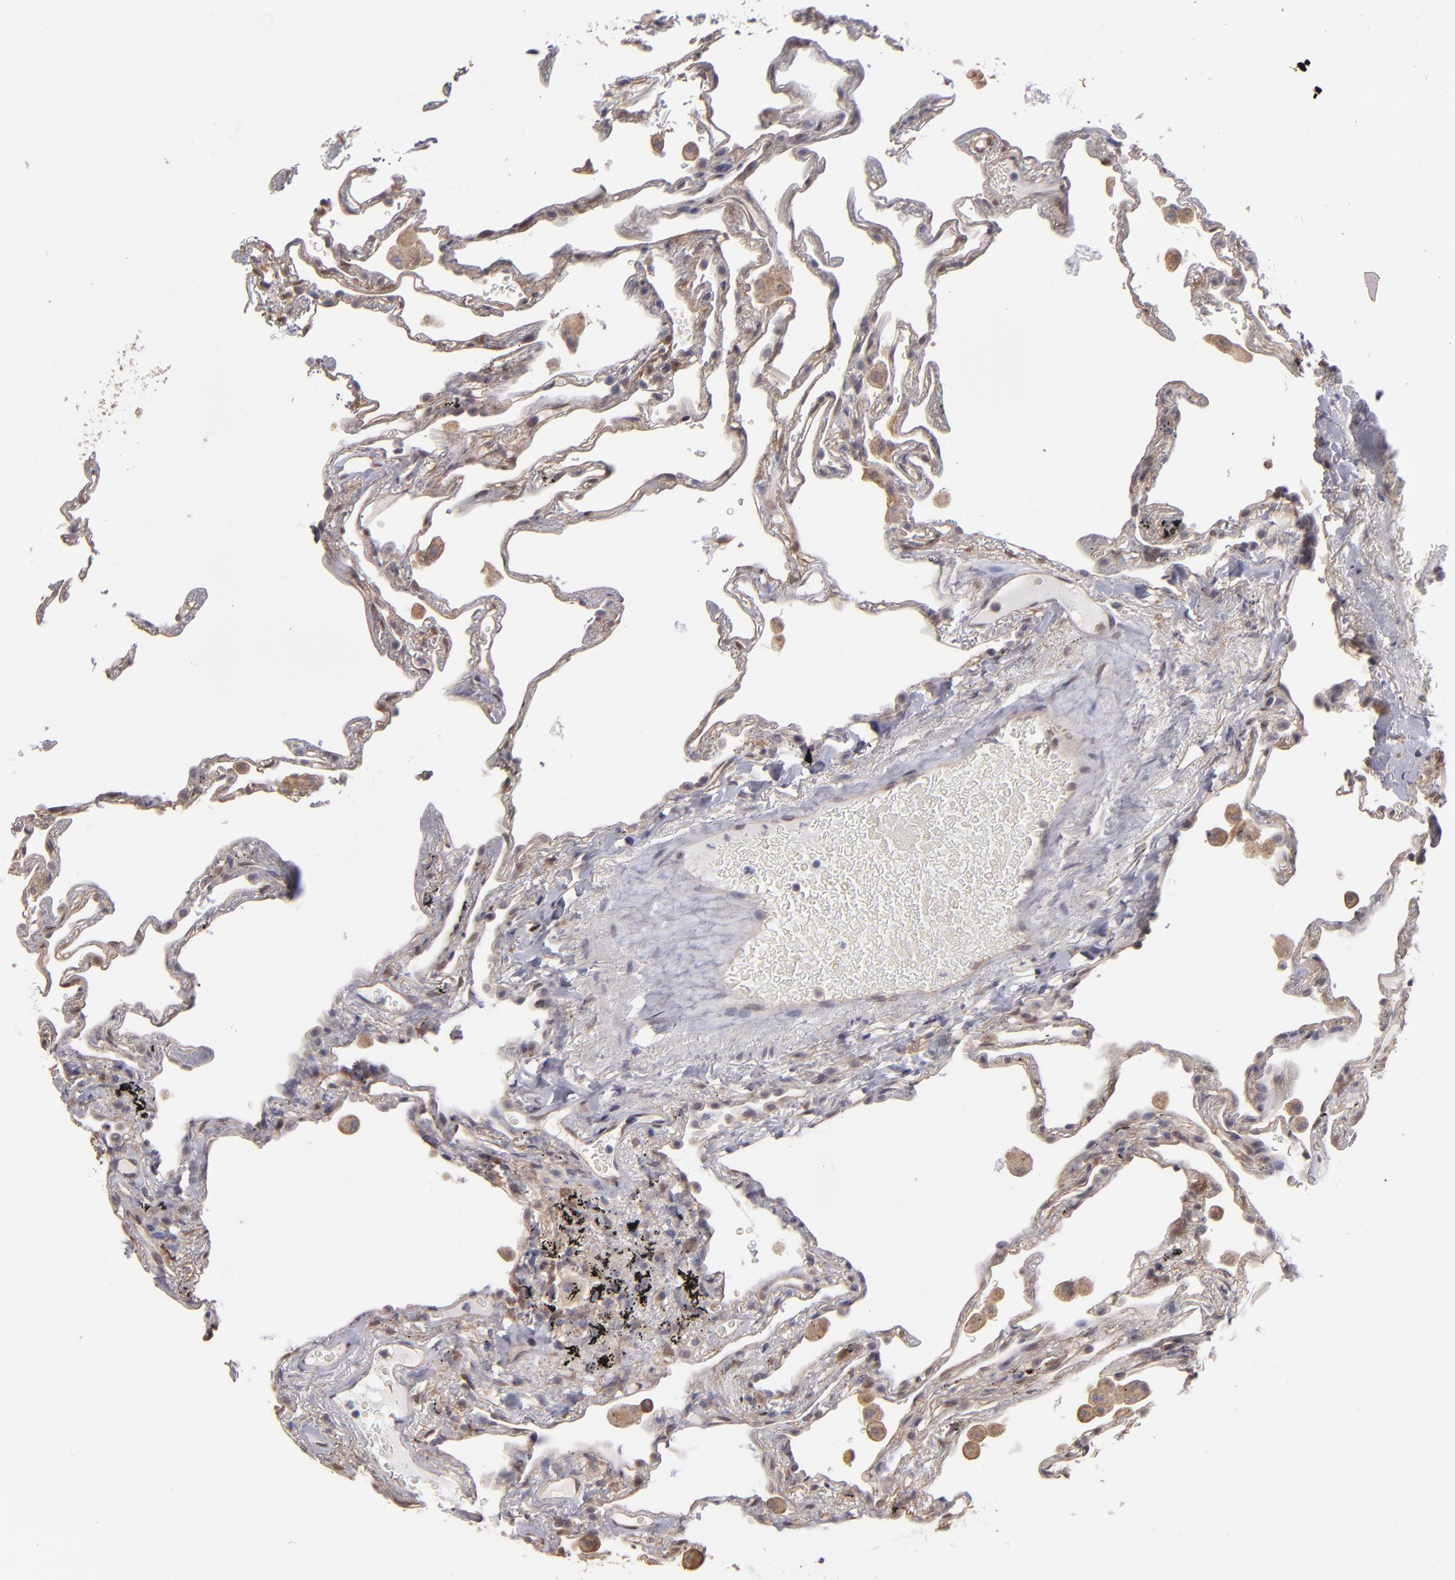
{"staining": {"intensity": "weak", "quantity": "<25%", "location": "cytoplasmic/membranous,nuclear"}, "tissue": "lung", "cell_type": "Alveolar cells", "image_type": "normal", "snomed": [{"axis": "morphology", "description": "Normal tissue, NOS"}, {"axis": "morphology", "description": "Inflammation, NOS"}, {"axis": "topography", "description": "Lung"}], "caption": "This micrograph is of unremarkable lung stained with IHC to label a protein in brown with the nuclei are counter-stained blue. There is no staining in alveolar cells. (Stains: DAB (3,3'-diaminobenzidine) IHC with hematoxylin counter stain, Microscopy: brightfield microscopy at high magnification).", "gene": "NDRG2", "patient": {"sex": "male", "age": 69}}